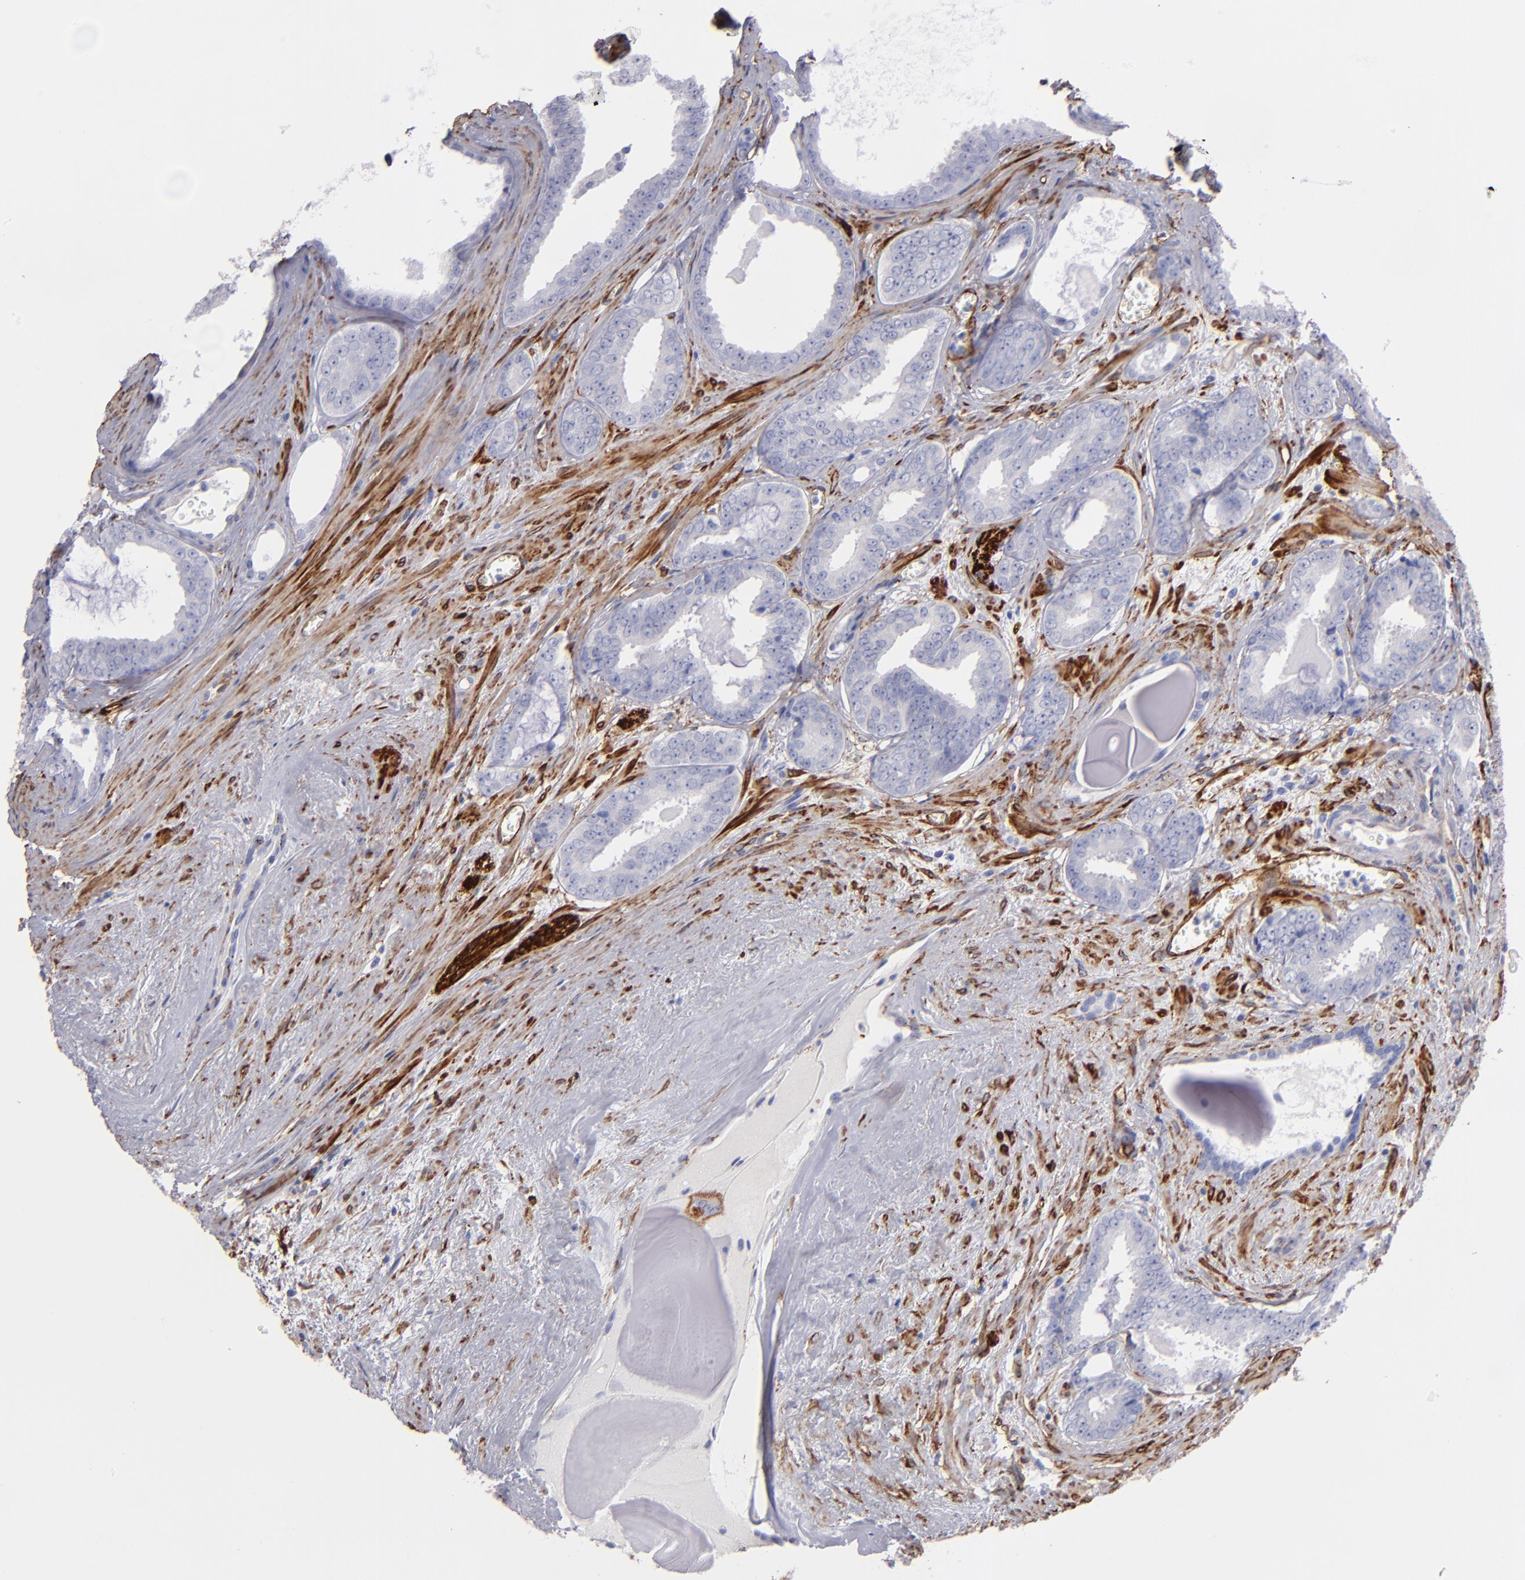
{"staining": {"intensity": "negative", "quantity": "none", "location": "none"}, "tissue": "prostate cancer", "cell_type": "Tumor cells", "image_type": "cancer", "snomed": [{"axis": "morphology", "description": "Adenocarcinoma, Medium grade"}, {"axis": "topography", "description": "Prostate"}], "caption": "High power microscopy histopathology image of an immunohistochemistry photomicrograph of prostate cancer, revealing no significant expression in tumor cells.", "gene": "AHNAK2", "patient": {"sex": "male", "age": 79}}